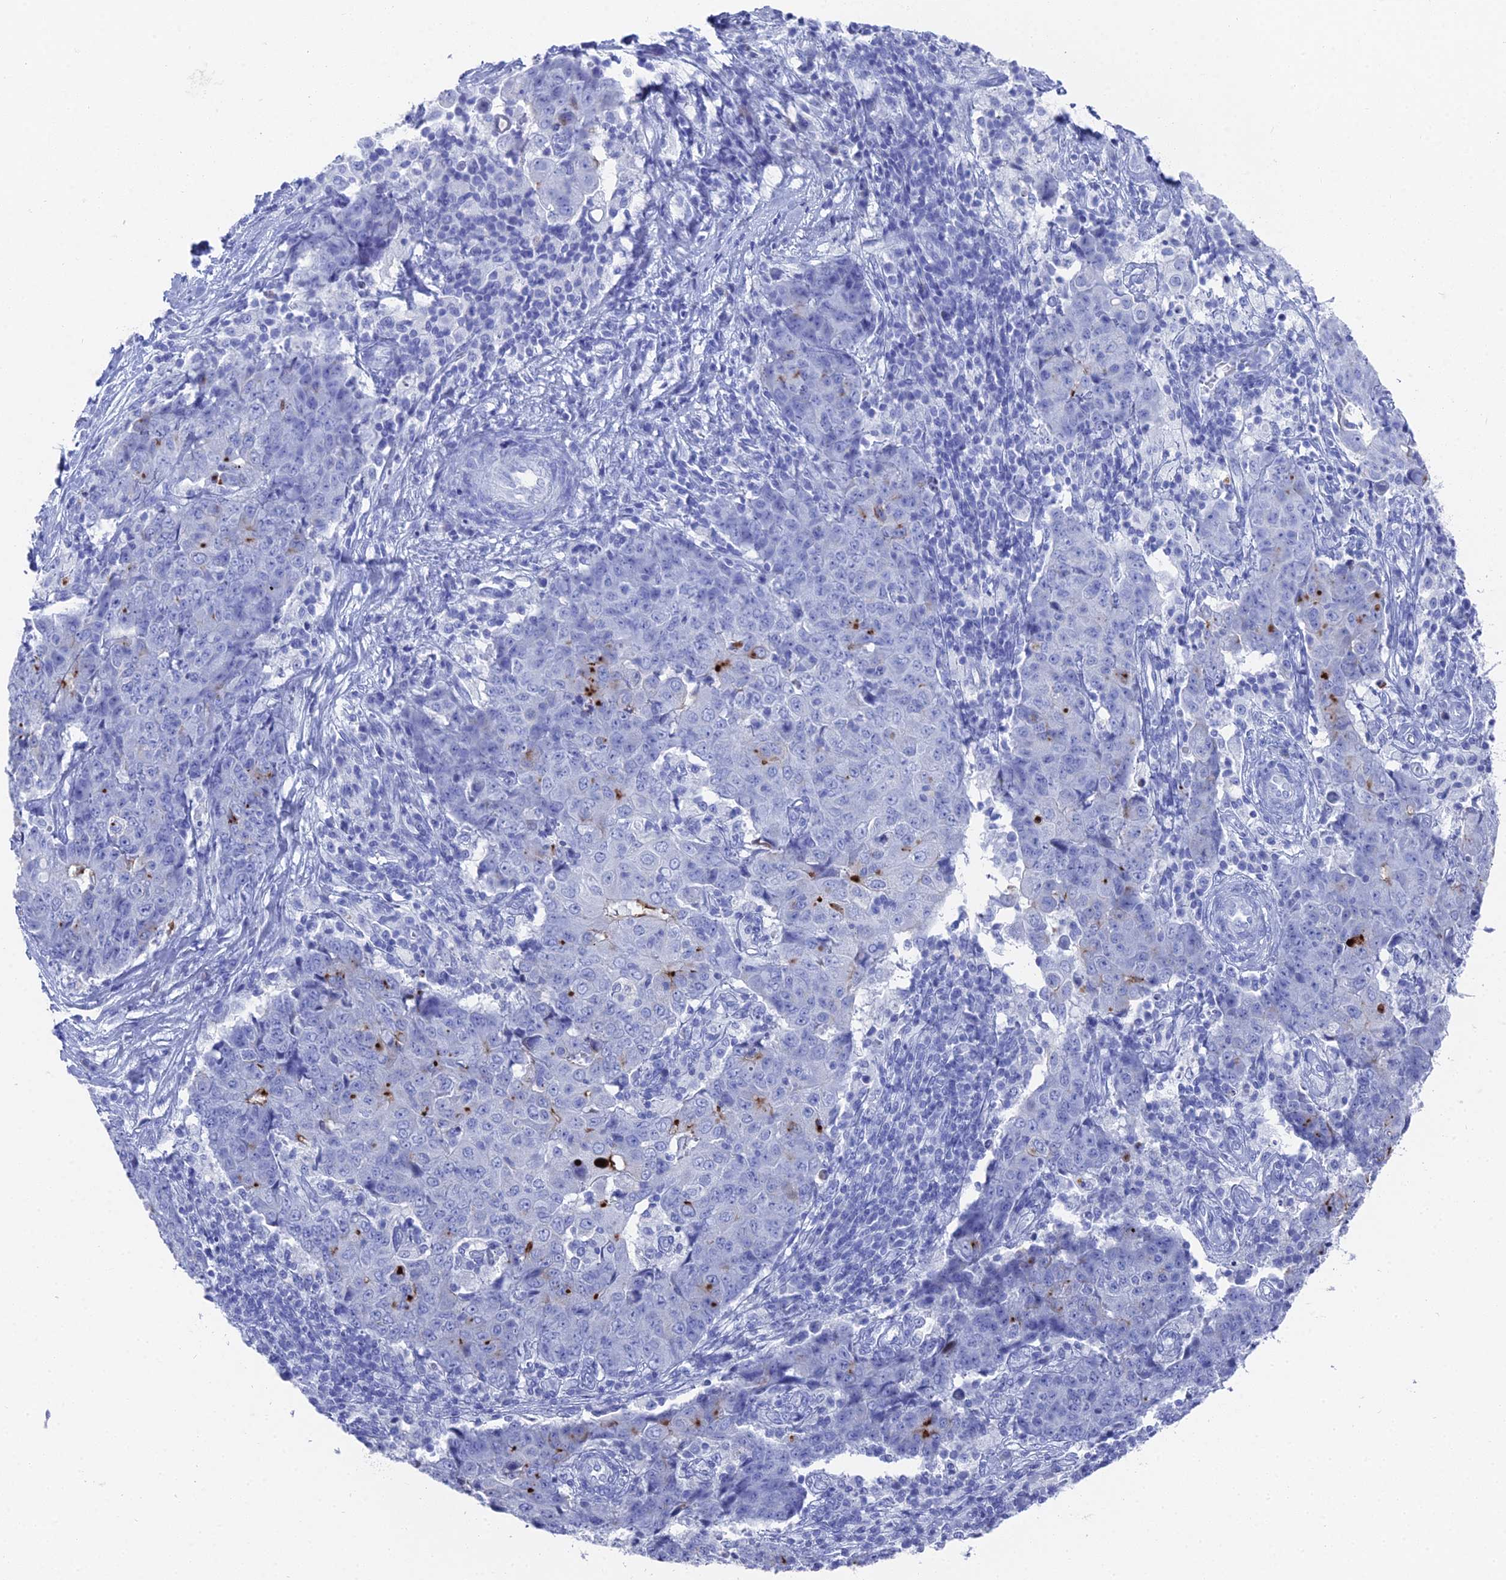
{"staining": {"intensity": "strong", "quantity": "<25%", "location": "cytoplasmic/membranous"}, "tissue": "ovarian cancer", "cell_type": "Tumor cells", "image_type": "cancer", "snomed": [{"axis": "morphology", "description": "Carcinoma, endometroid"}, {"axis": "topography", "description": "Ovary"}], "caption": "A histopathology image of human endometroid carcinoma (ovarian) stained for a protein reveals strong cytoplasmic/membranous brown staining in tumor cells.", "gene": "ENPP3", "patient": {"sex": "female", "age": 42}}